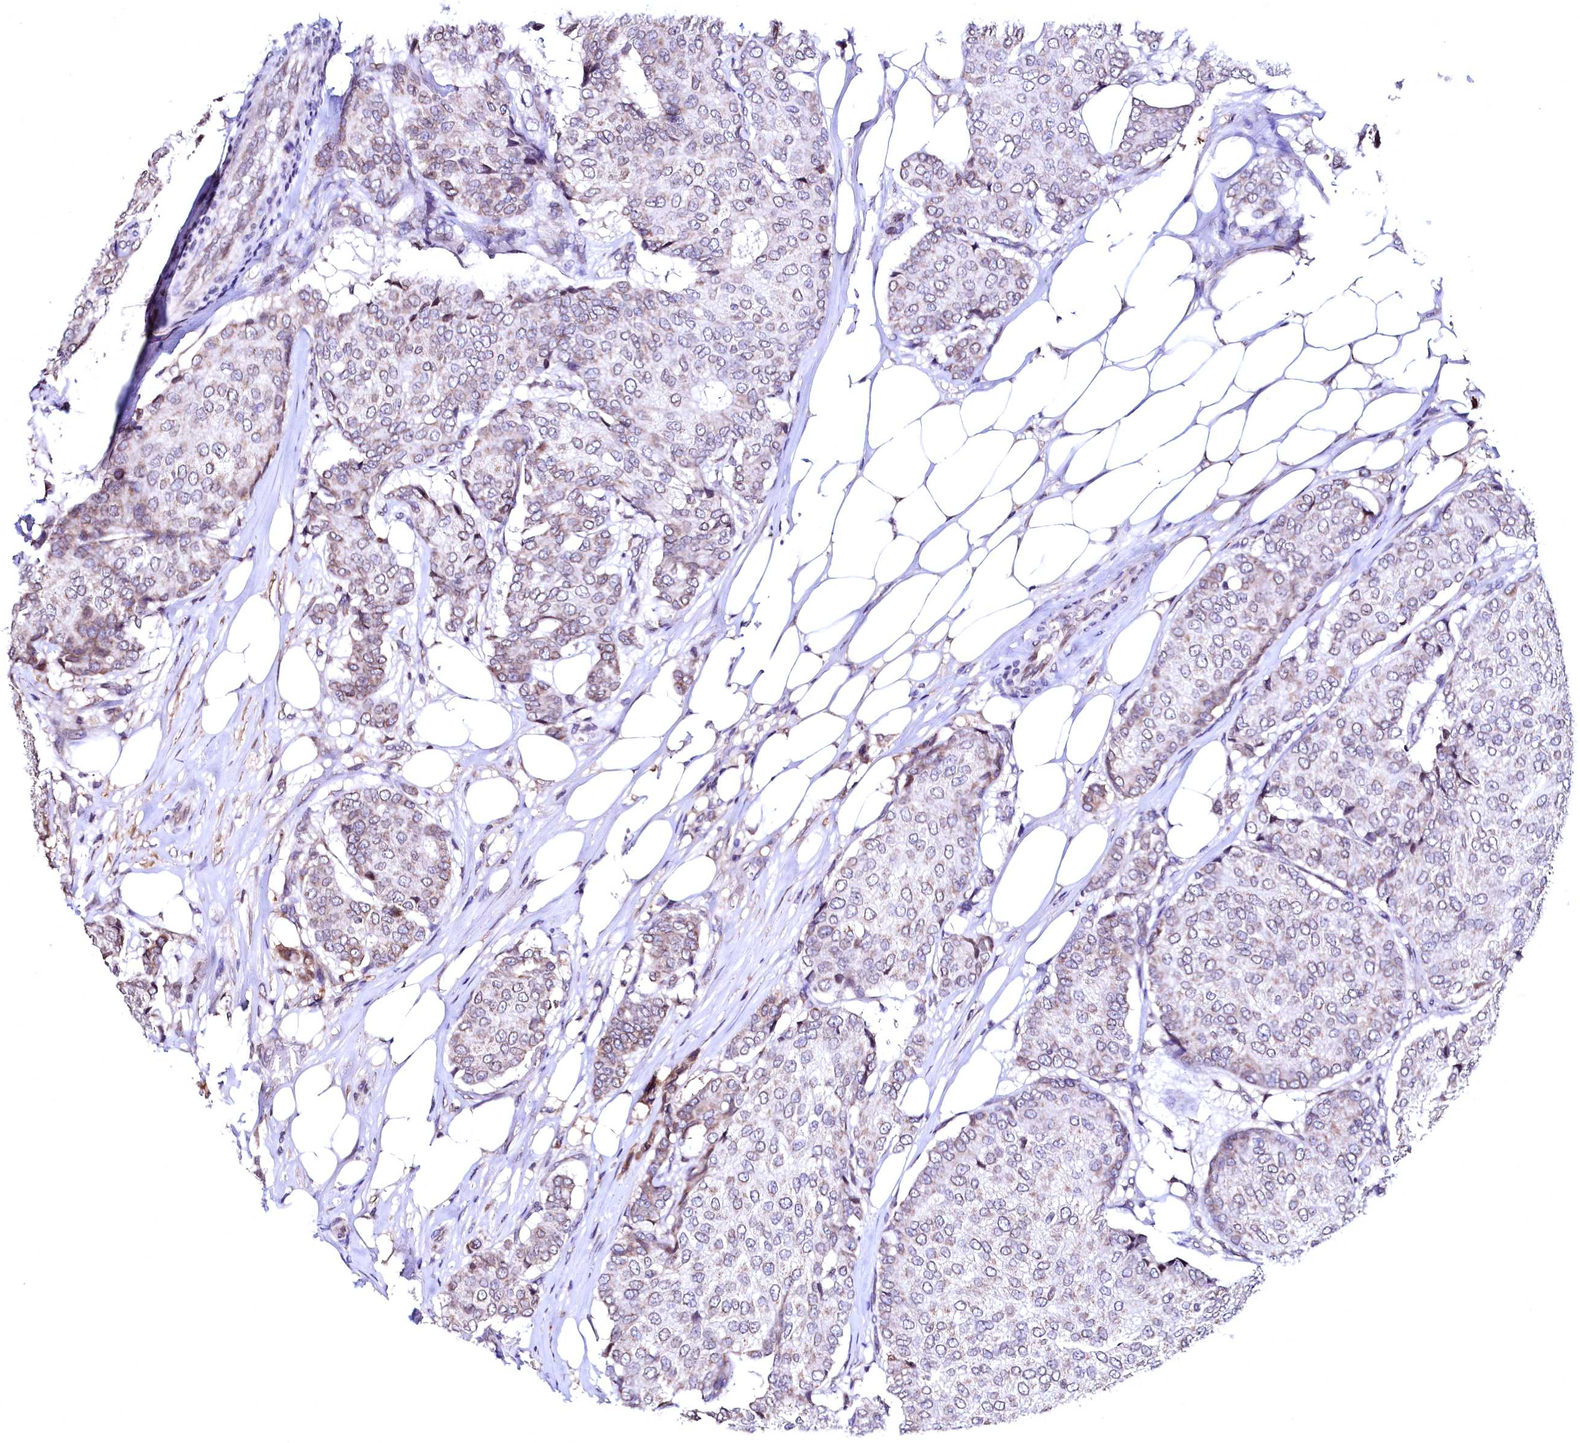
{"staining": {"intensity": "weak", "quantity": "<25%", "location": "cytoplasmic/membranous"}, "tissue": "breast cancer", "cell_type": "Tumor cells", "image_type": "cancer", "snomed": [{"axis": "morphology", "description": "Duct carcinoma"}, {"axis": "topography", "description": "Breast"}], "caption": "The photomicrograph shows no staining of tumor cells in invasive ductal carcinoma (breast). (DAB immunohistochemistry (IHC), high magnification).", "gene": "HAND1", "patient": {"sex": "female", "age": 75}}